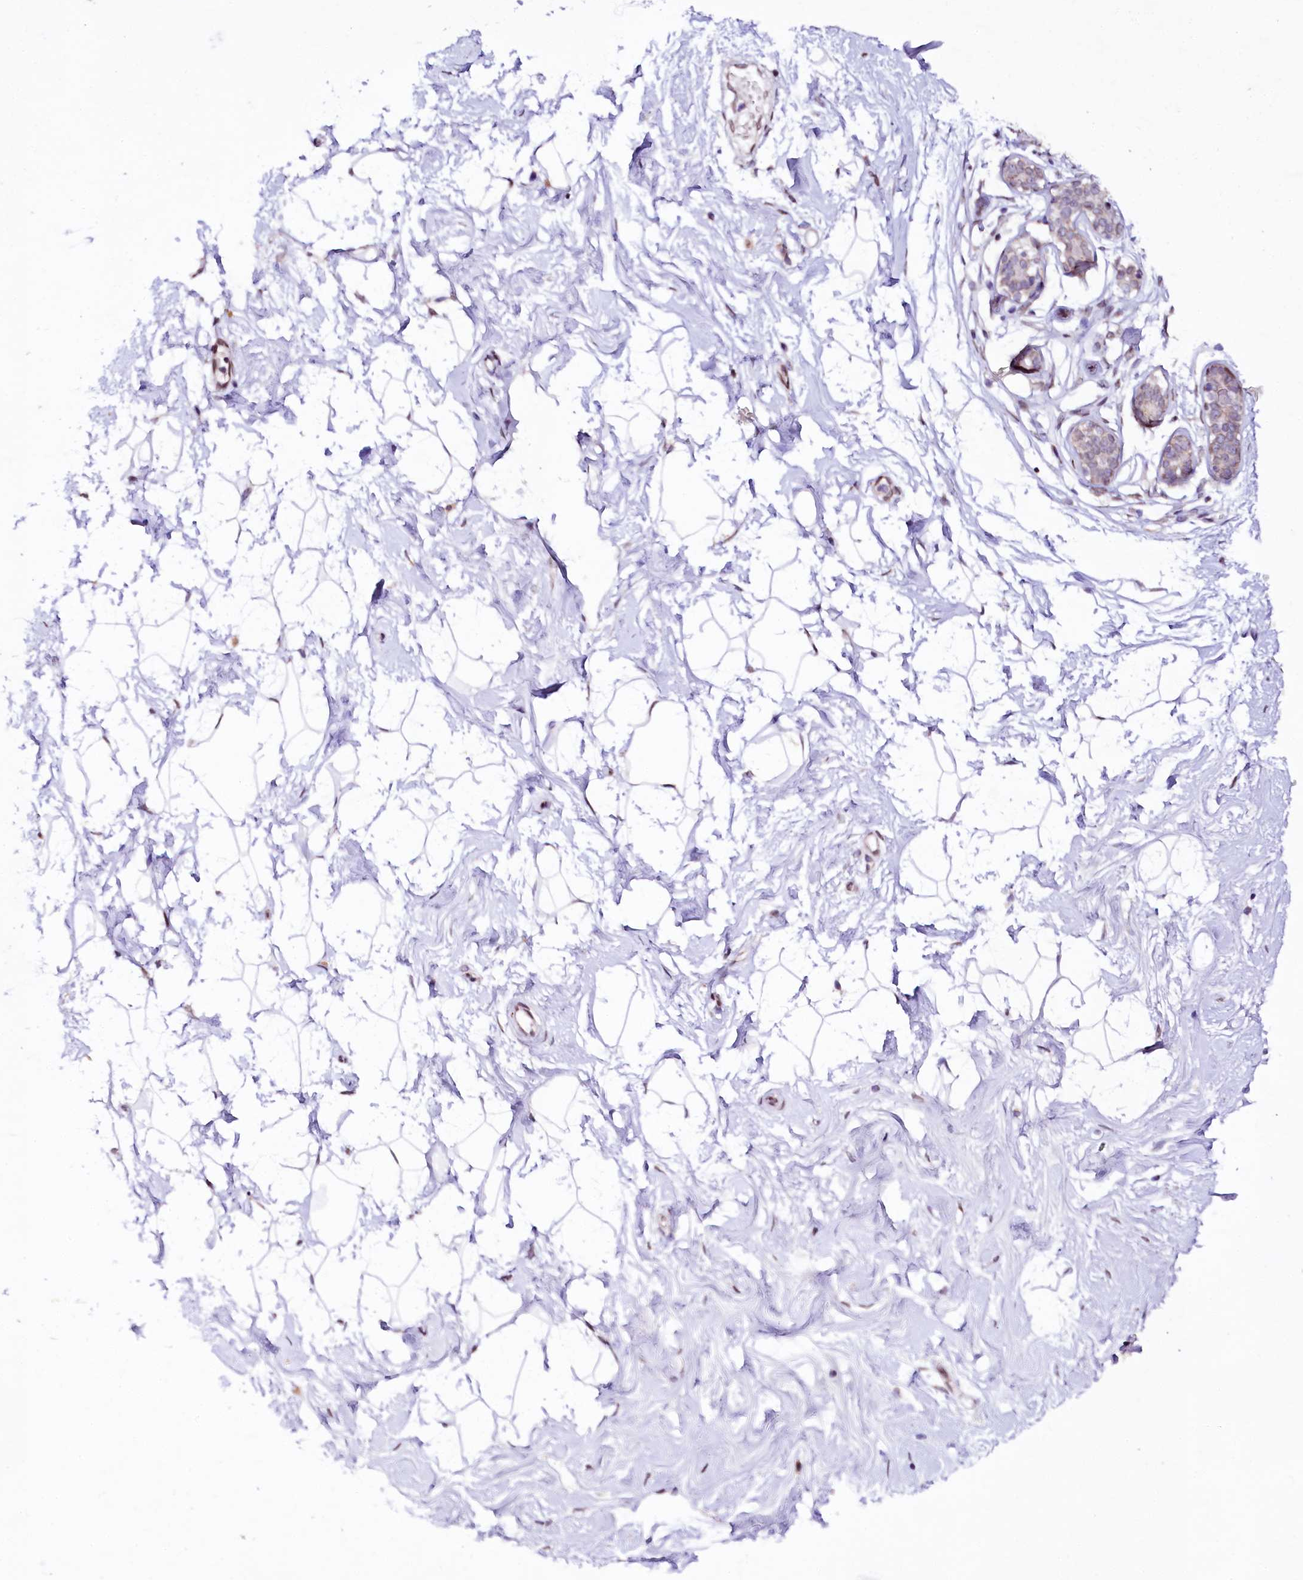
{"staining": {"intensity": "weak", "quantity": "<25%", "location": "cytoplasmic/membranous"}, "tissue": "breast", "cell_type": "Adipocytes", "image_type": "normal", "snomed": [{"axis": "morphology", "description": "Normal tissue, NOS"}, {"axis": "morphology", "description": "Adenoma, NOS"}, {"axis": "topography", "description": "Breast"}], "caption": "An image of breast stained for a protein exhibits no brown staining in adipocytes.", "gene": "ZNF226", "patient": {"sex": "female", "age": 23}}